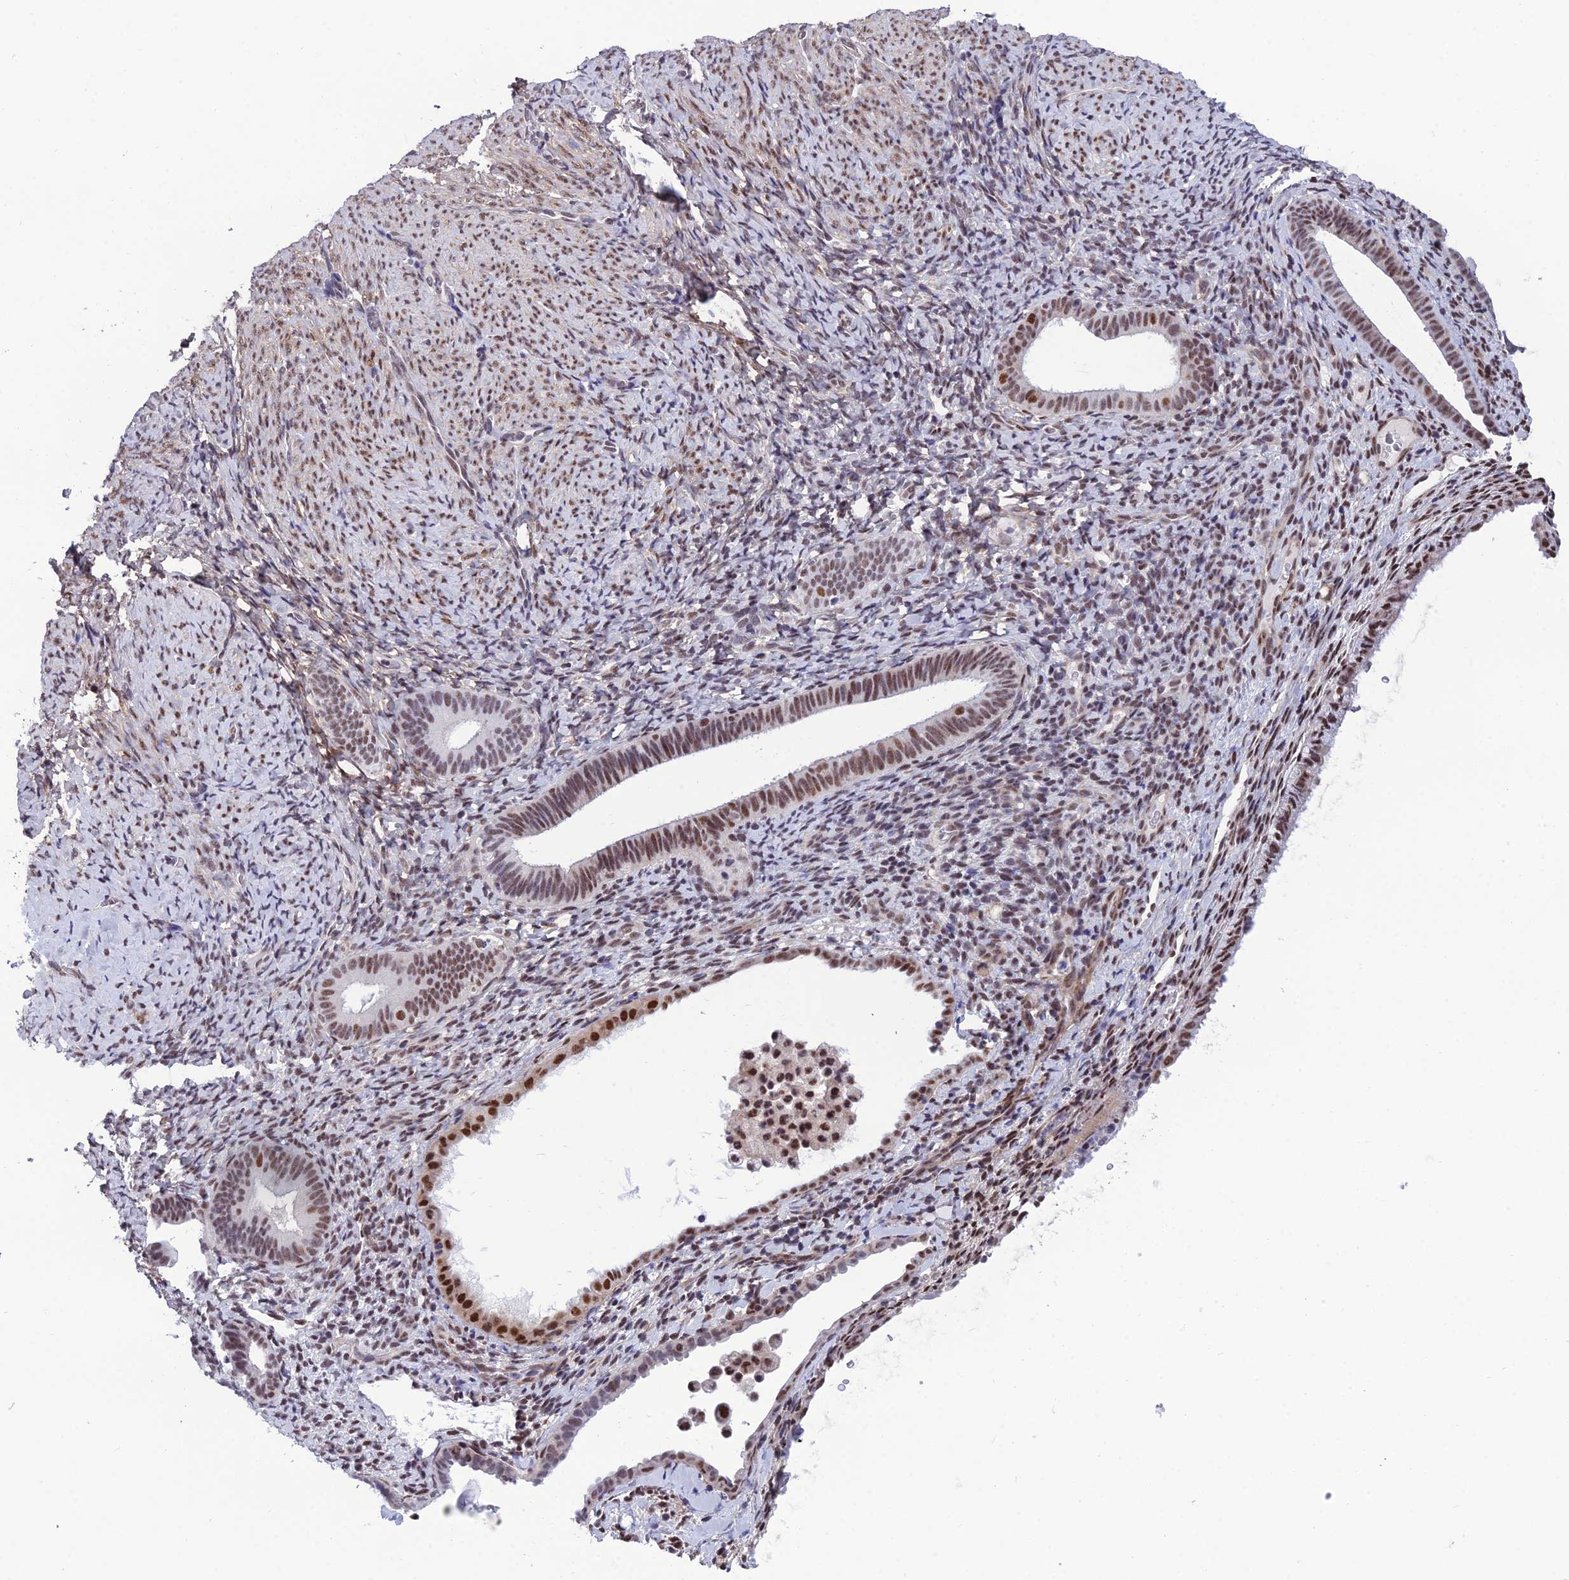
{"staining": {"intensity": "weak", "quantity": "<25%", "location": "nuclear"}, "tissue": "endometrium", "cell_type": "Cells in endometrial stroma", "image_type": "normal", "snomed": [{"axis": "morphology", "description": "Normal tissue, NOS"}, {"axis": "topography", "description": "Endometrium"}], "caption": "Cells in endometrial stroma show no significant protein positivity in unremarkable endometrium. The staining is performed using DAB (3,3'-diaminobenzidine) brown chromogen with nuclei counter-stained in using hematoxylin.", "gene": "RSRC1", "patient": {"sex": "female", "age": 65}}